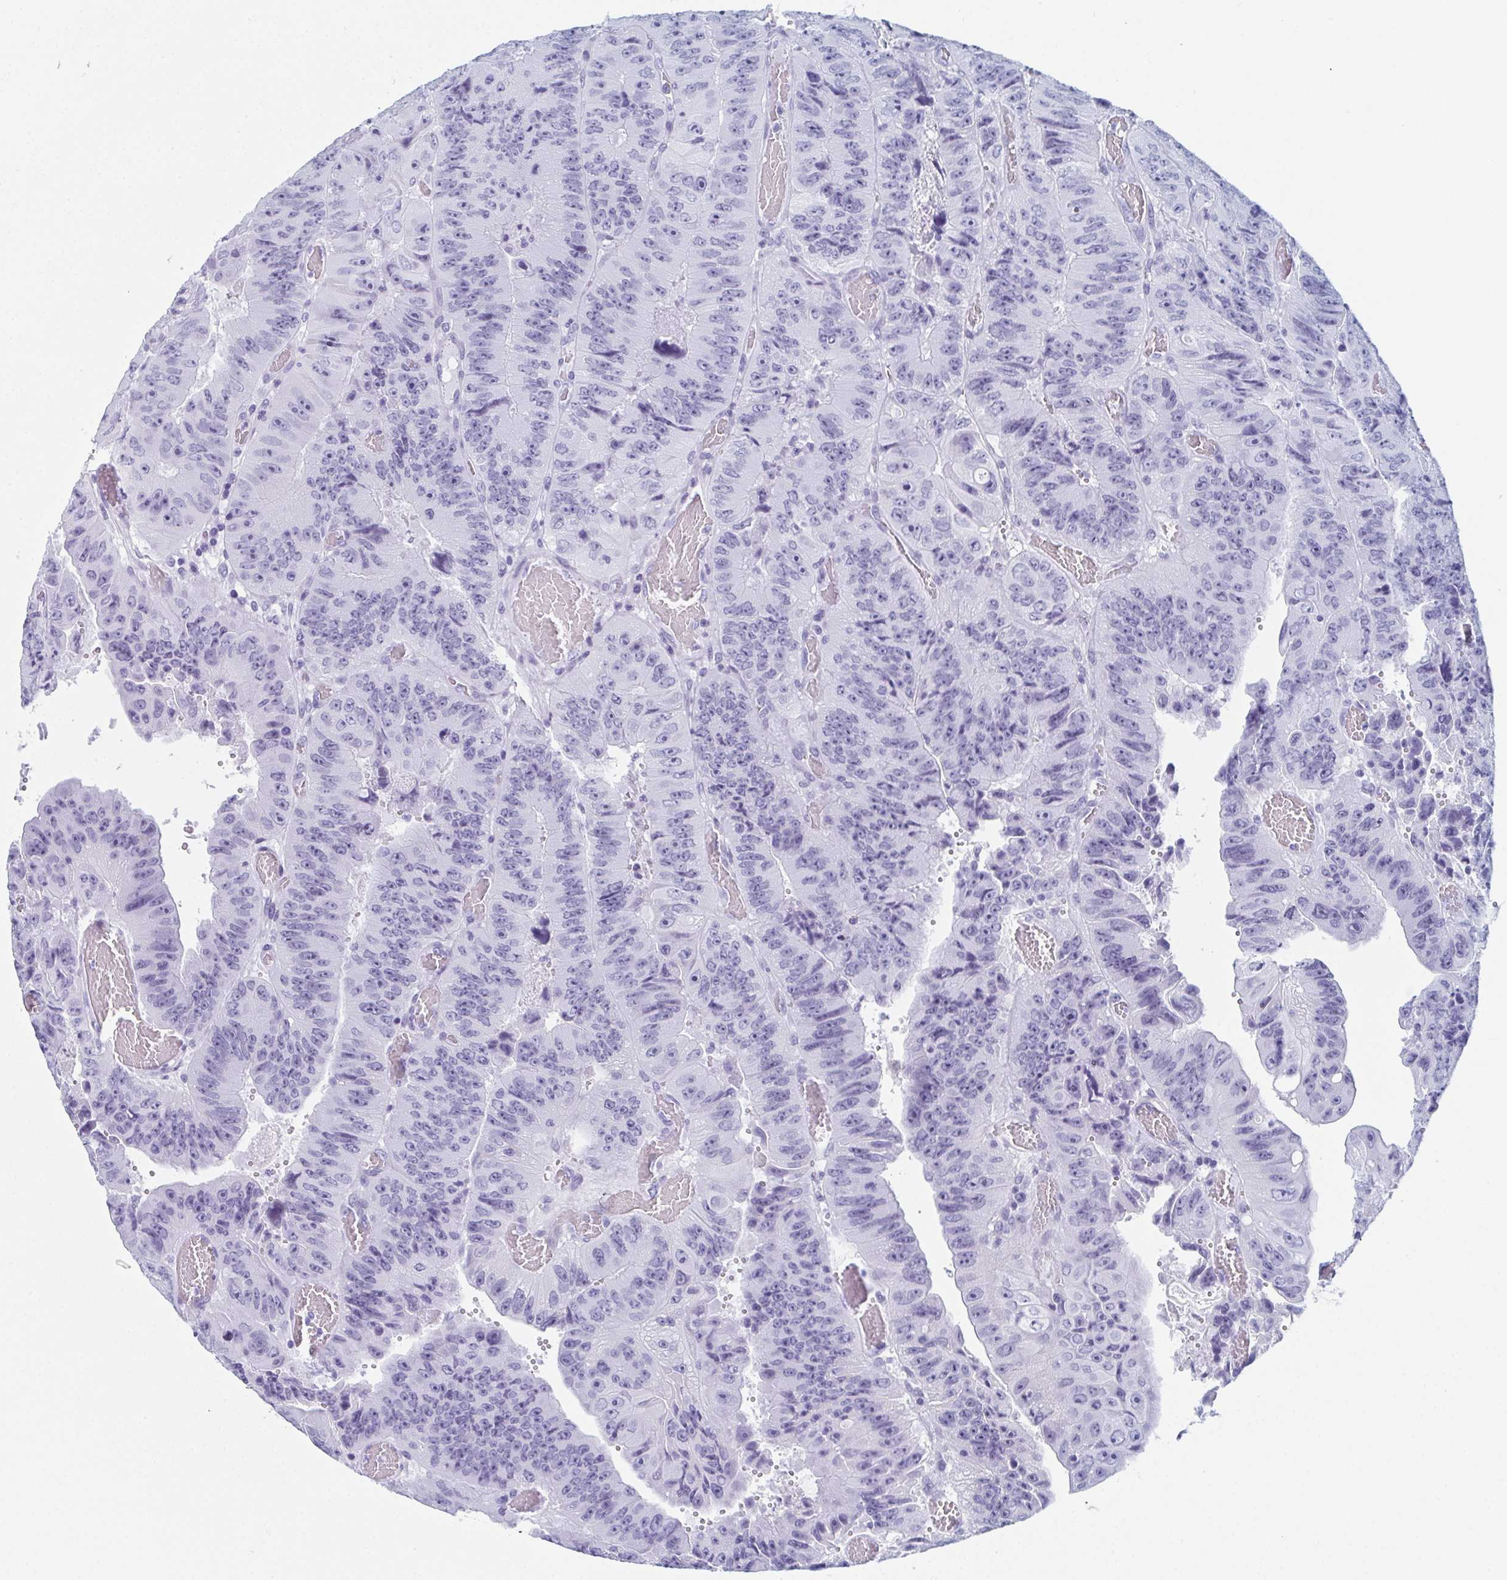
{"staining": {"intensity": "negative", "quantity": "none", "location": "none"}, "tissue": "colorectal cancer", "cell_type": "Tumor cells", "image_type": "cancer", "snomed": [{"axis": "morphology", "description": "Adenocarcinoma, NOS"}, {"axis": "topography", "description": "Colon"}], "caption": "Colorectal cancer stained for a protein using immunohistochemistry exhibits no positivity tumor cells.", "gene": "ENKUR", "patient": {"sex": "female", "age": 84}}